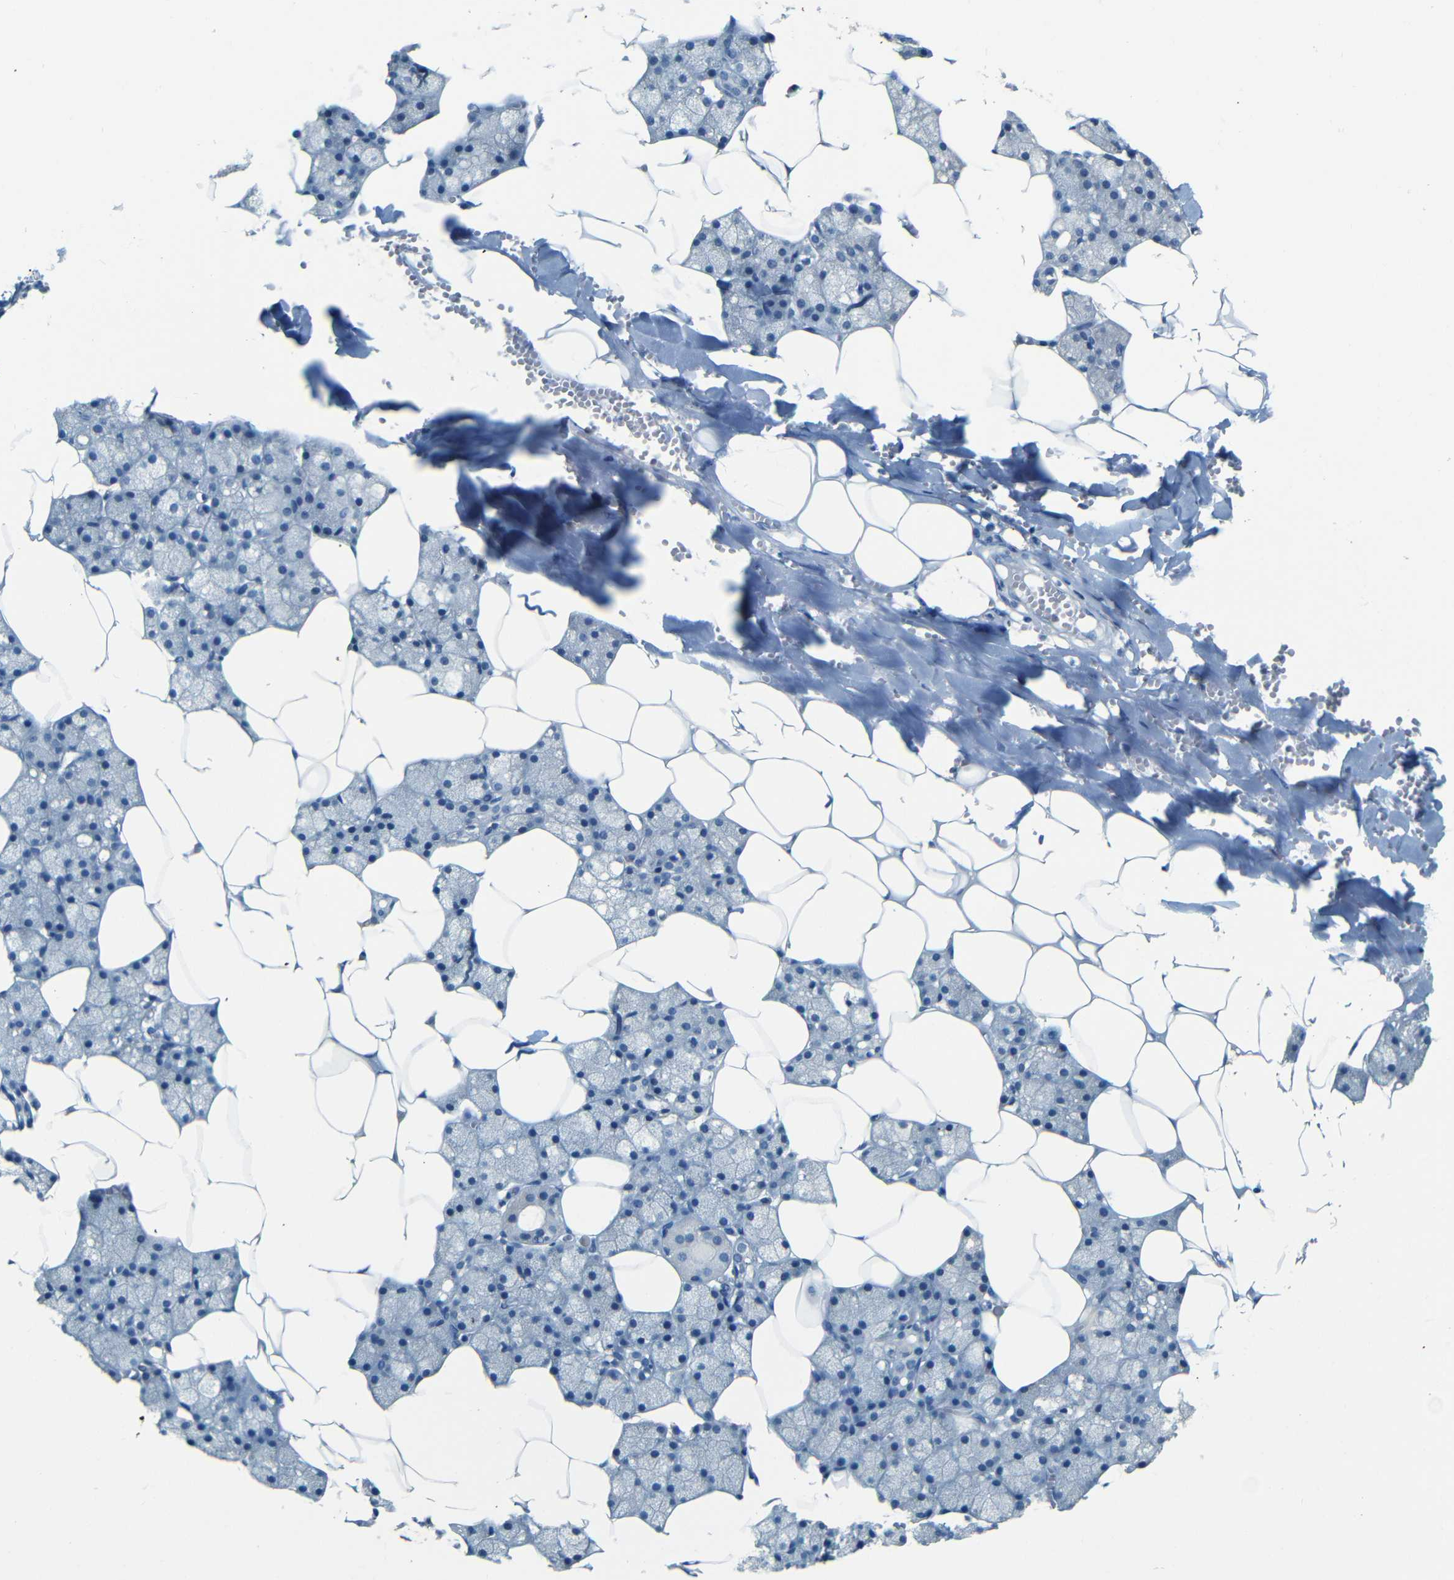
{"staining": {"intensity": "negative", "quantity": "none", "location": "none"}, "tissue": "salivary gland", "cell_type": "Glandular cells", "image_type": "normal", "snomed": [{"axis": "morphology", "description": "Normal tissue, NOS"}, {"axis": "topography", "description": "Salivary gland"}], "caption": "Micrograph shows no protein expression in glandular cells of benign salivary gland. (DAB (3,3'-diaminobenzidine) immunohistochemistry (IHC) visualized using brightfield microscopy, high magnification).", "gene": "ZMAT1", "patient": {"sex": "male", "age": 62}}